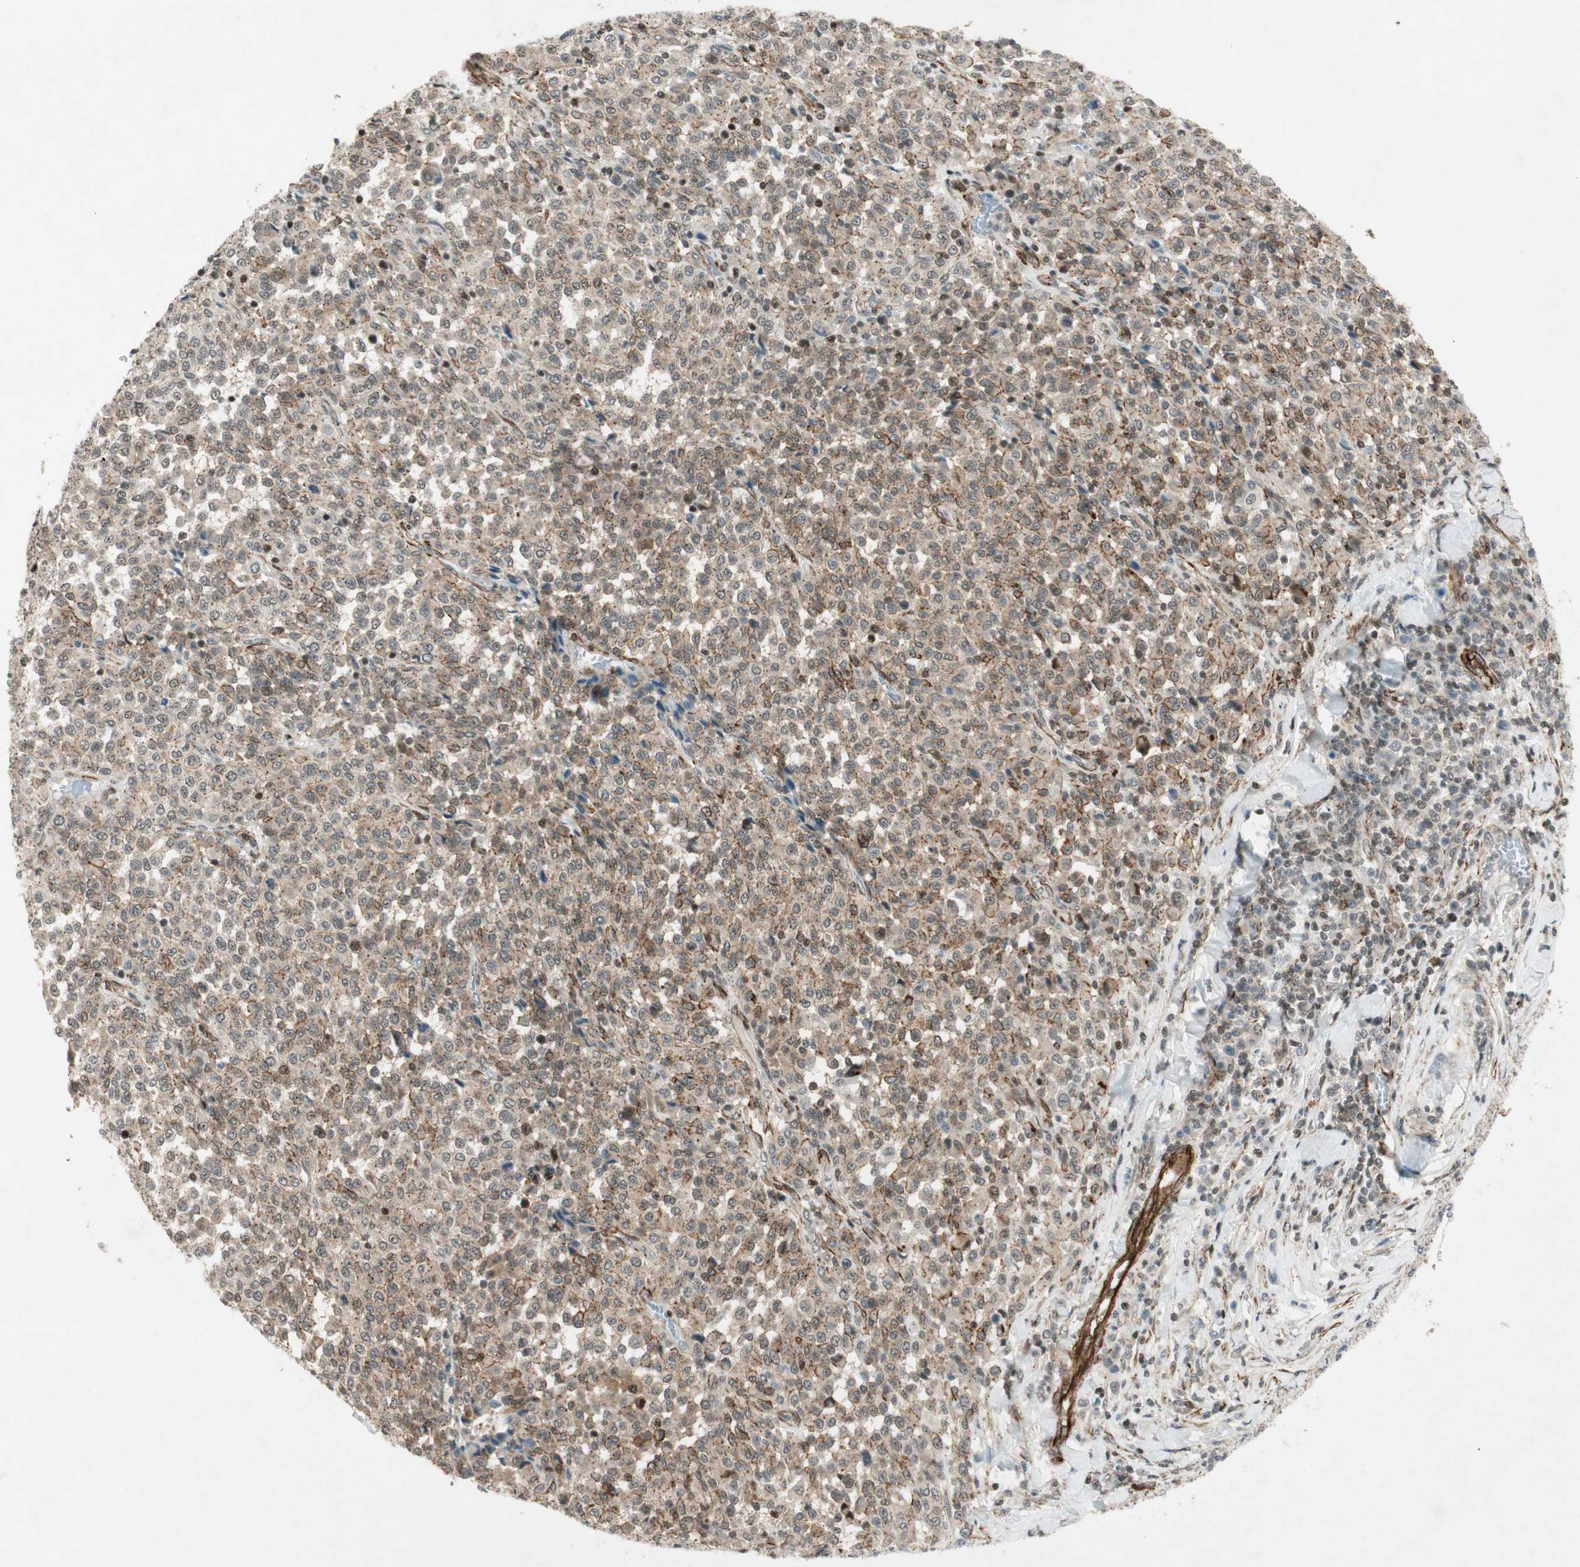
{"staining": {"intensity": "moderate", "quantity": ">75%", "location": "cytoplasmic/membranous"}, "tissue": "melanoma", "cell_type": "Tumor cells", "image_type": "cancer", "snomed": [{"axis": "morphology", "description": "Malignant melanoma, Metastatic site"}, {"axis": "topography", "description": "Pancreas"}], "caption": "Human melanoma stained with a brown dye reveals moderate cytoplasmic/membranous positive expression in approximately >75% of tumor cells.", "gene": "CDK19", "patient": {"sex": "female", "age": 30}}